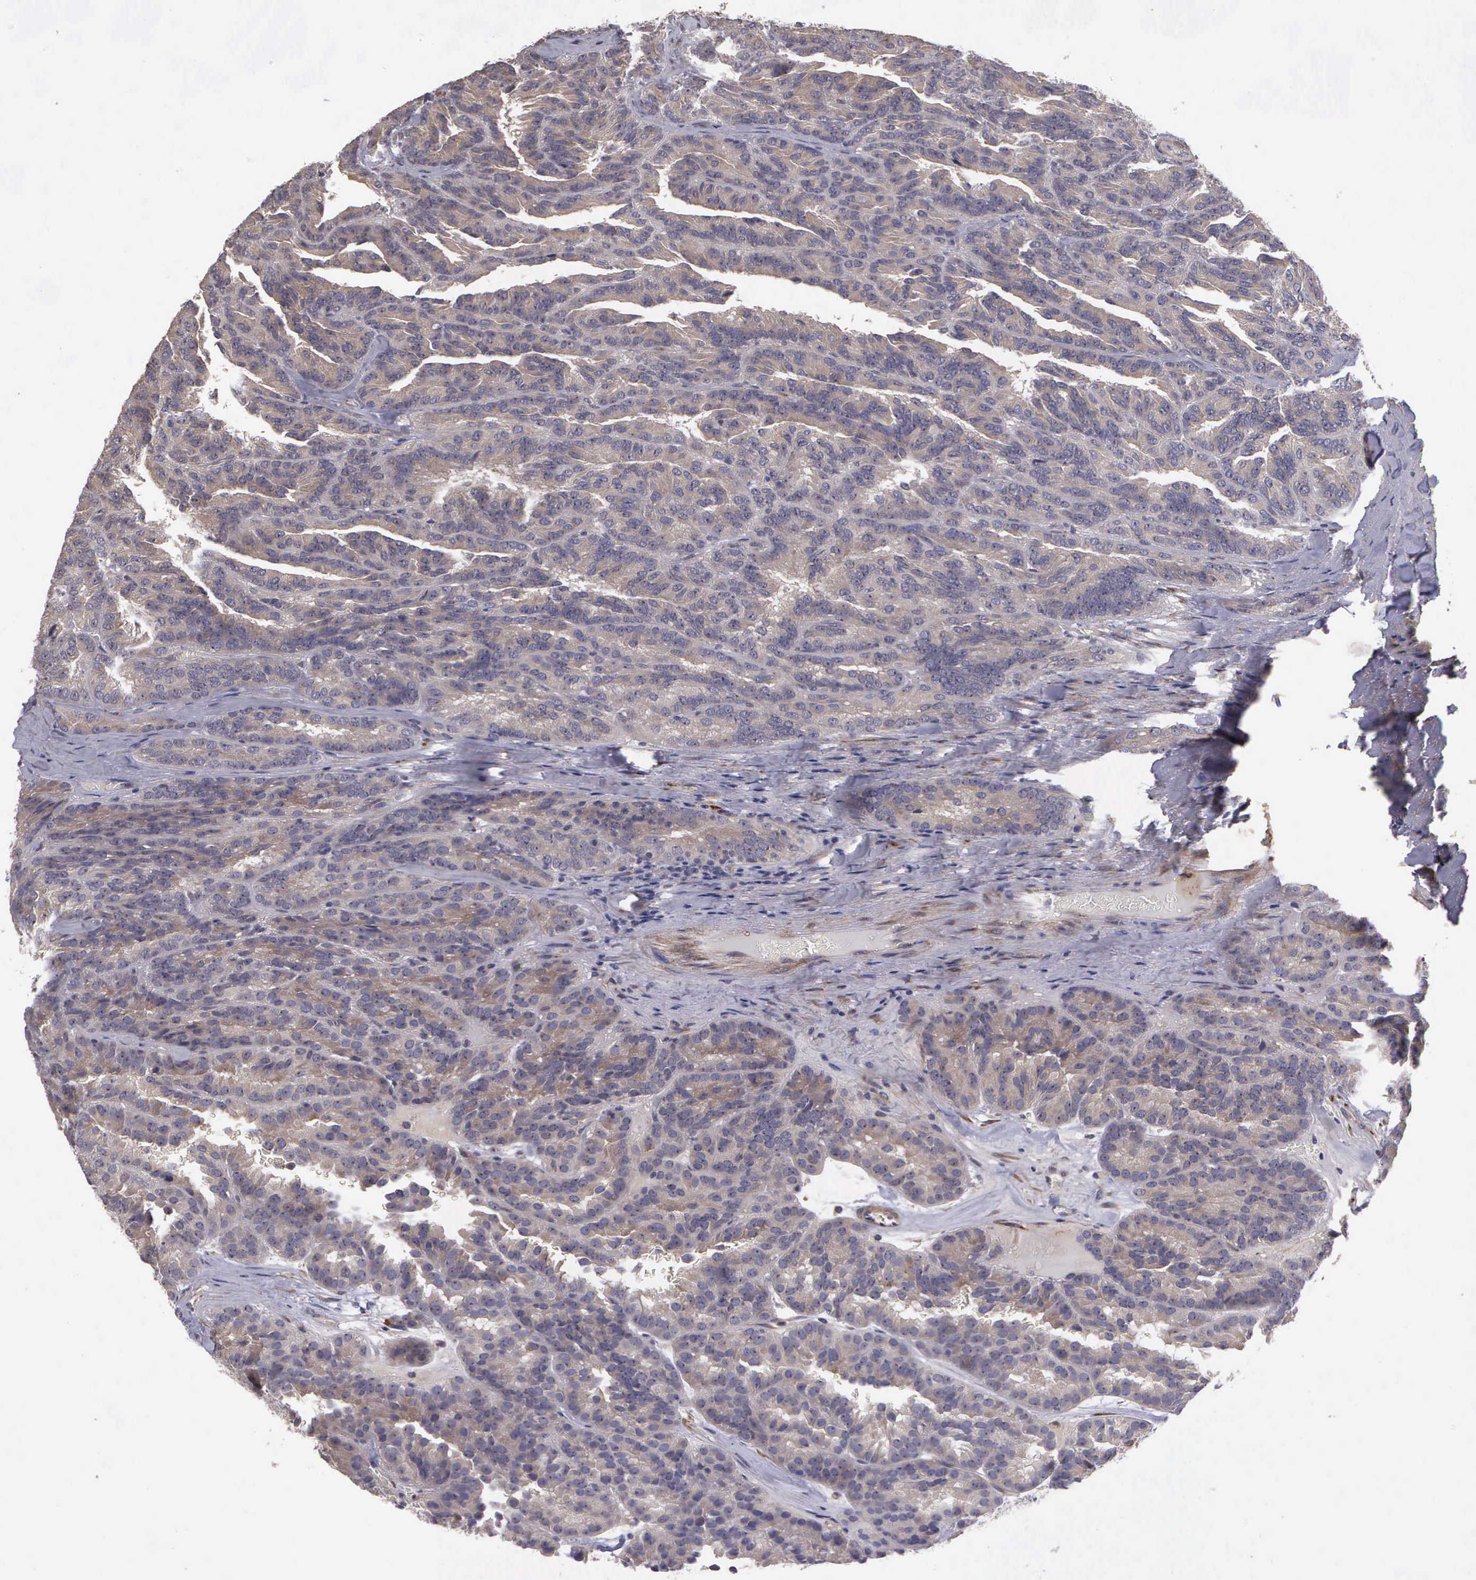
{"staining": {"intensity": "weak", "quantity": ">75%", "location": "cytoplasmic/membranous"}, "tissue": "renal cancer", "cell_type": "Tumor cells", "image_type": "cancer", "snomed": [{"axis": "morphology", "description": "Adenocarcinoma, NOS"}, {"axis": "topography", "description": "Kidney"}], "caption": "Renal cancer tissue demonstrates weak cytoplasmic/membranous expression in about >75% of tumor cells, visualized by immunohistochemistry.", "gene": "RTL10", "patient": {"sex": "male", "age": 46}}